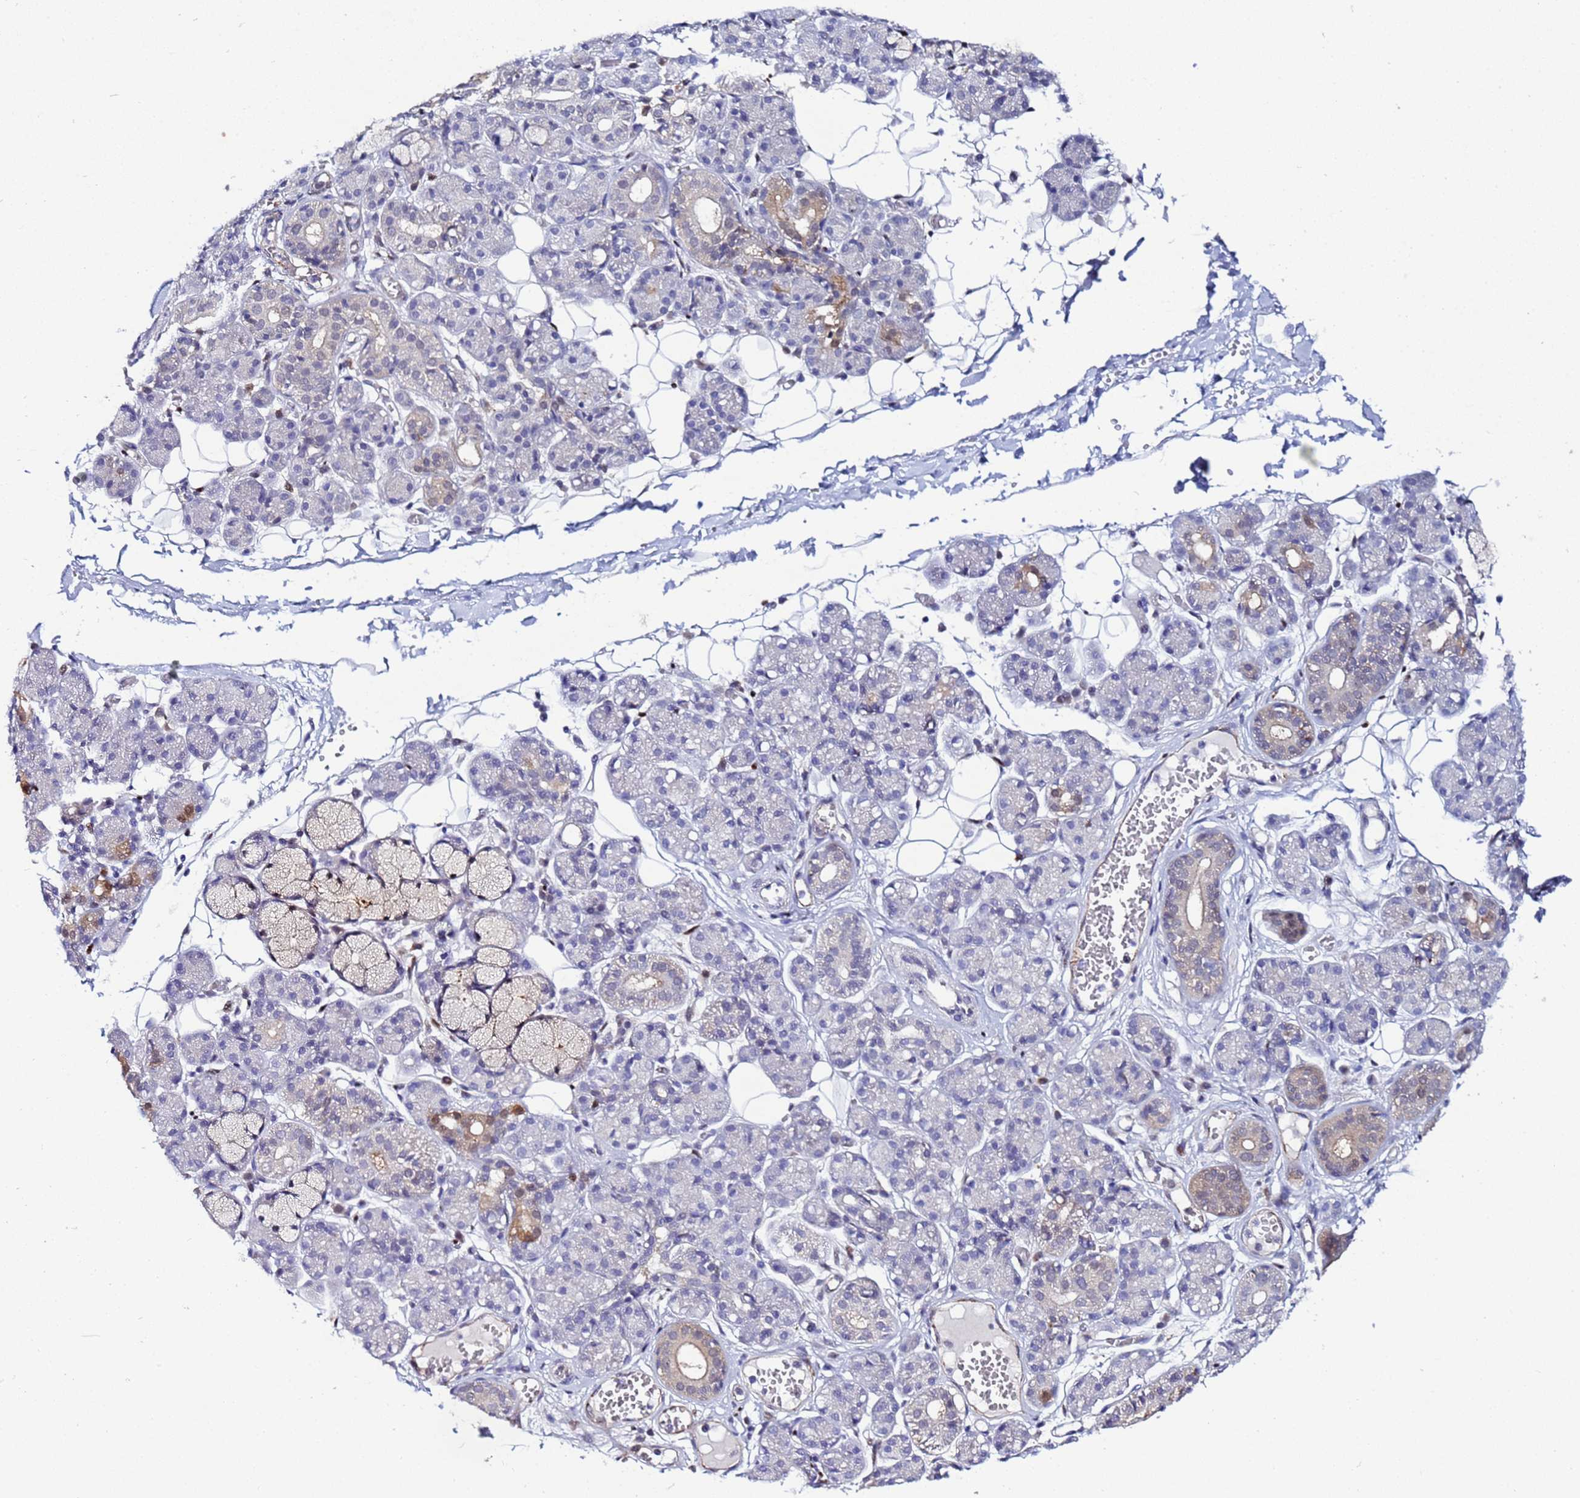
{"staining": {"intensity": "moderate", "quantity": "<25%", "location": "cytoplasmic/membranous,nuclear"}, "tissue": "salivary gland", "cell_type": "Glandular cells", "image_type": "normal", "snomed": [{"axis": "morphology", "description": "Normal tissue, NOS"}, {"axis": "topography", "description": "Salivary gland"}], "caption": "The immunohistochemical stain shows moderate cytoplasmic/membranous,nuclear positivity in glandular cells of unremarkable salivary gland. (DAB IHC with brightfield microscopy, high magnification).", "gene": "SLC25A37", "patient": {"sex": "male", "age": 63}}